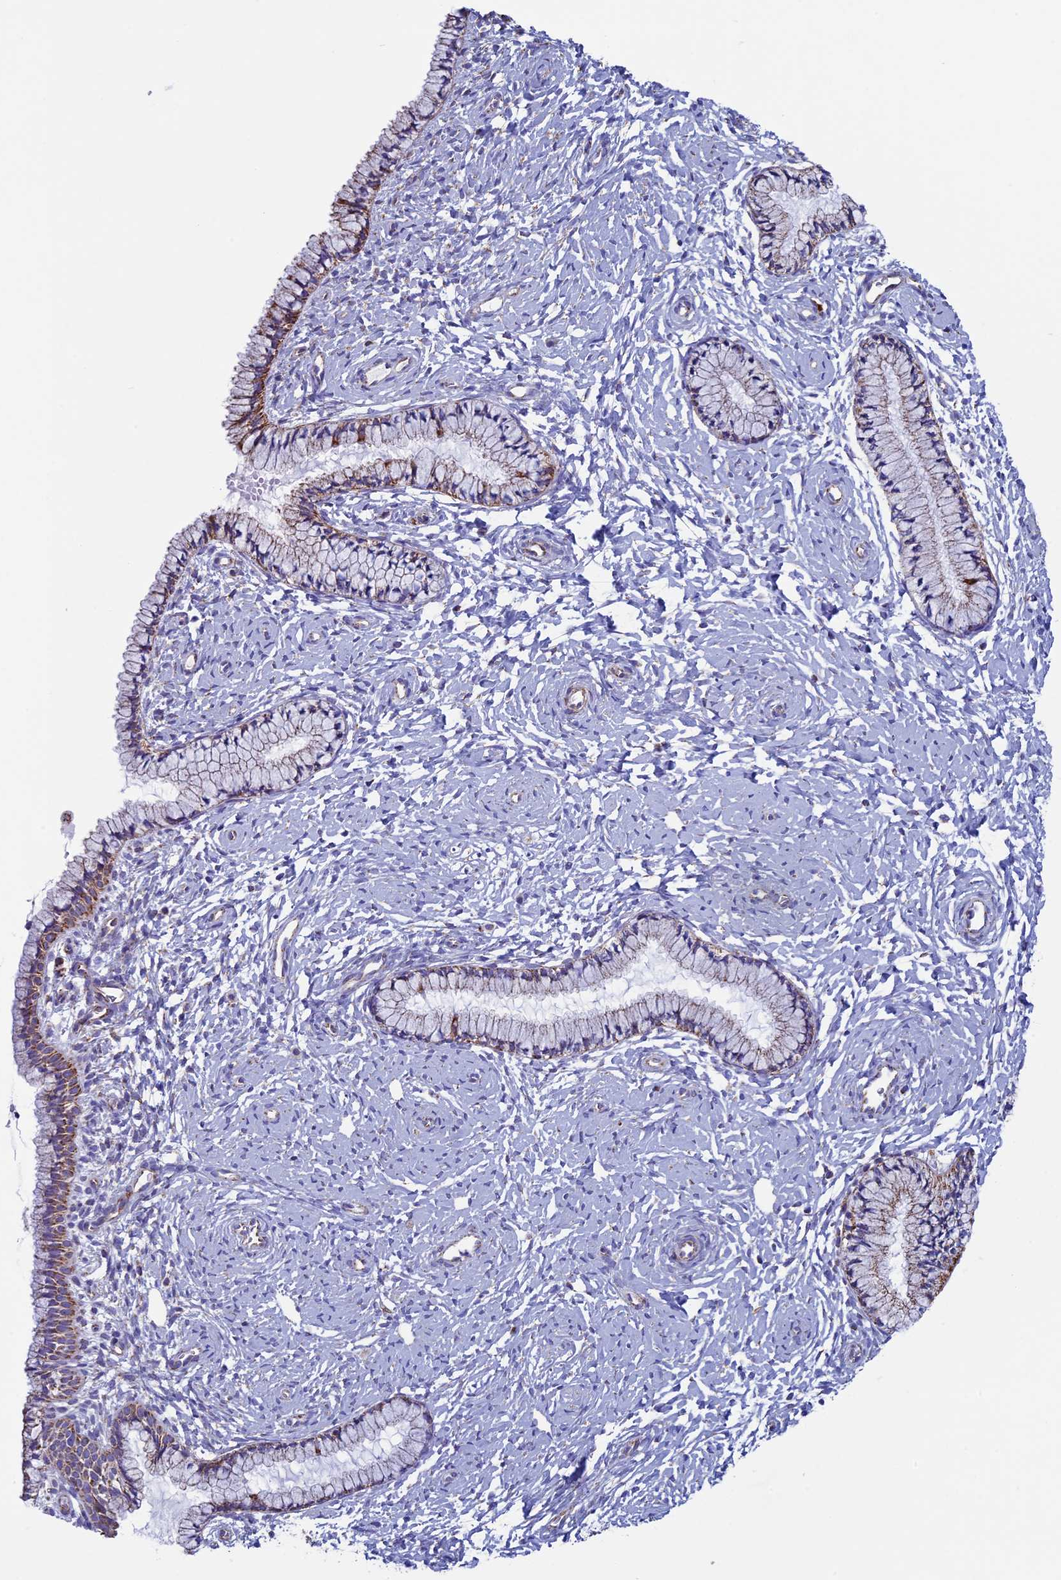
{"staining": {"intensity": "moderate", "quantity": "25%-75%", "location": "cytoplasmic/membranous"}, "tissue": "cervix", "cell_type": "Glandular cells", "image_type": "normal", "snomed": [{"axis": "morphology", "description": "Normal tissue, NOS"}, {"axis": "topography", "description": "Cervix"}], "caption": "Immunohistochemical staining of unremarkable cervix reveals moderate cytoplasmic/membranous protein staining in approximately 25%-75% of glandular cells.", "gene": "UQCRFS1", "patient": {"sex": "female", "age": 33}}